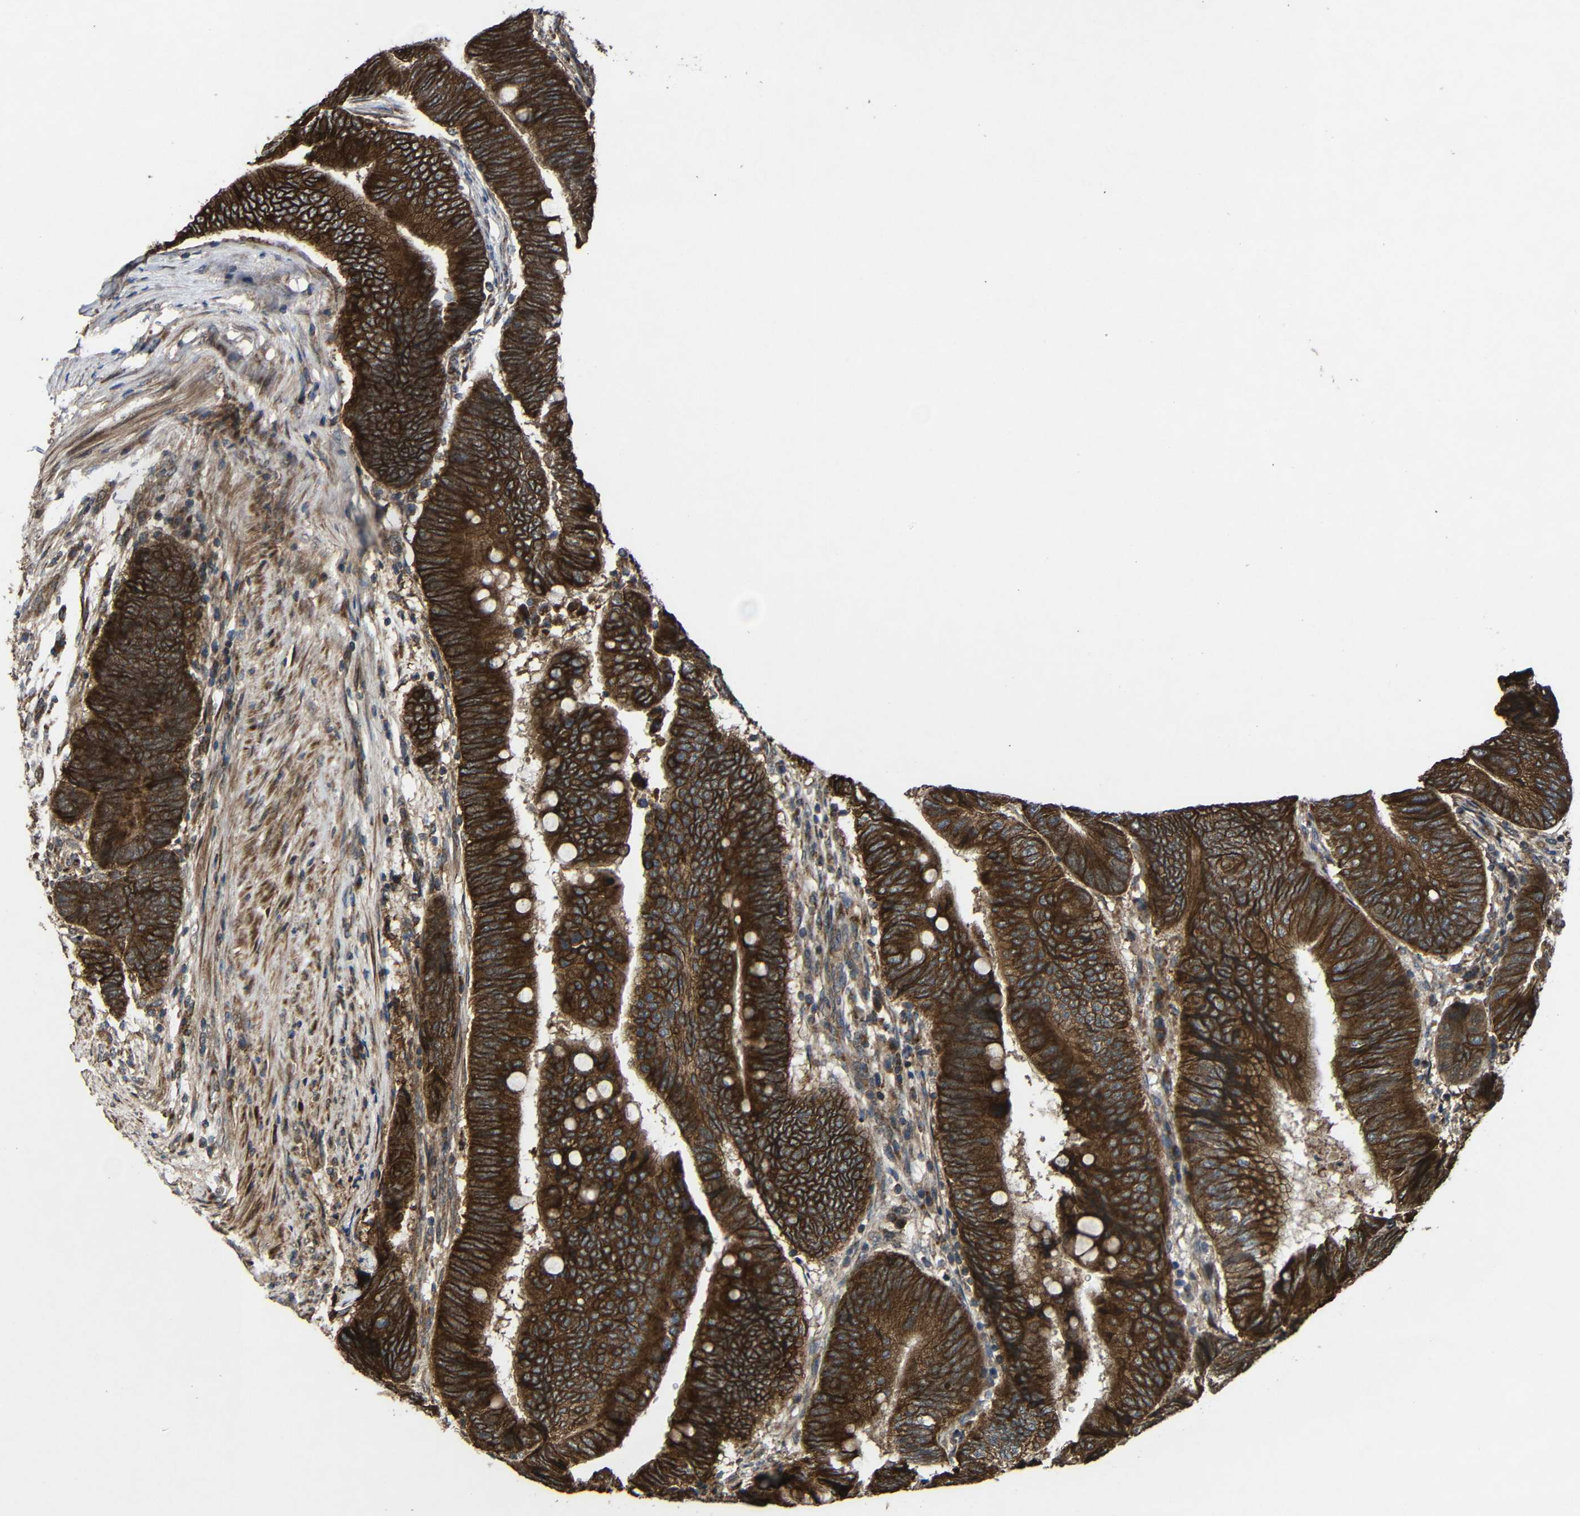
{"staining": {"intensity": "strong", "quantity": ">75%", "location": "cytoplasmic/membranous"}, "tissue": "colorectal cancer", "cell_type": "Tumor cells", "image_type": "cancer", "snomed": [{"axis": "morphology", "description": "Normal tissue, NOS"}, {"axis": "morphology", "description": "Adenocarcinoma, NOS"}, {"axis": "topography", "description": "Rectum"}, {"axis": "topography", "description": "Peripheral nerve tissue"}], "caption": "Strong cytoplasmic/membranous positivity for a protein is seen in about >75% of tumor cells of colorectal cancer (adenocarcinoma) using immunohistochemistry (IHC).", "gene": "C1GALT1", "patient": {"sex": "male", "age": 92}}